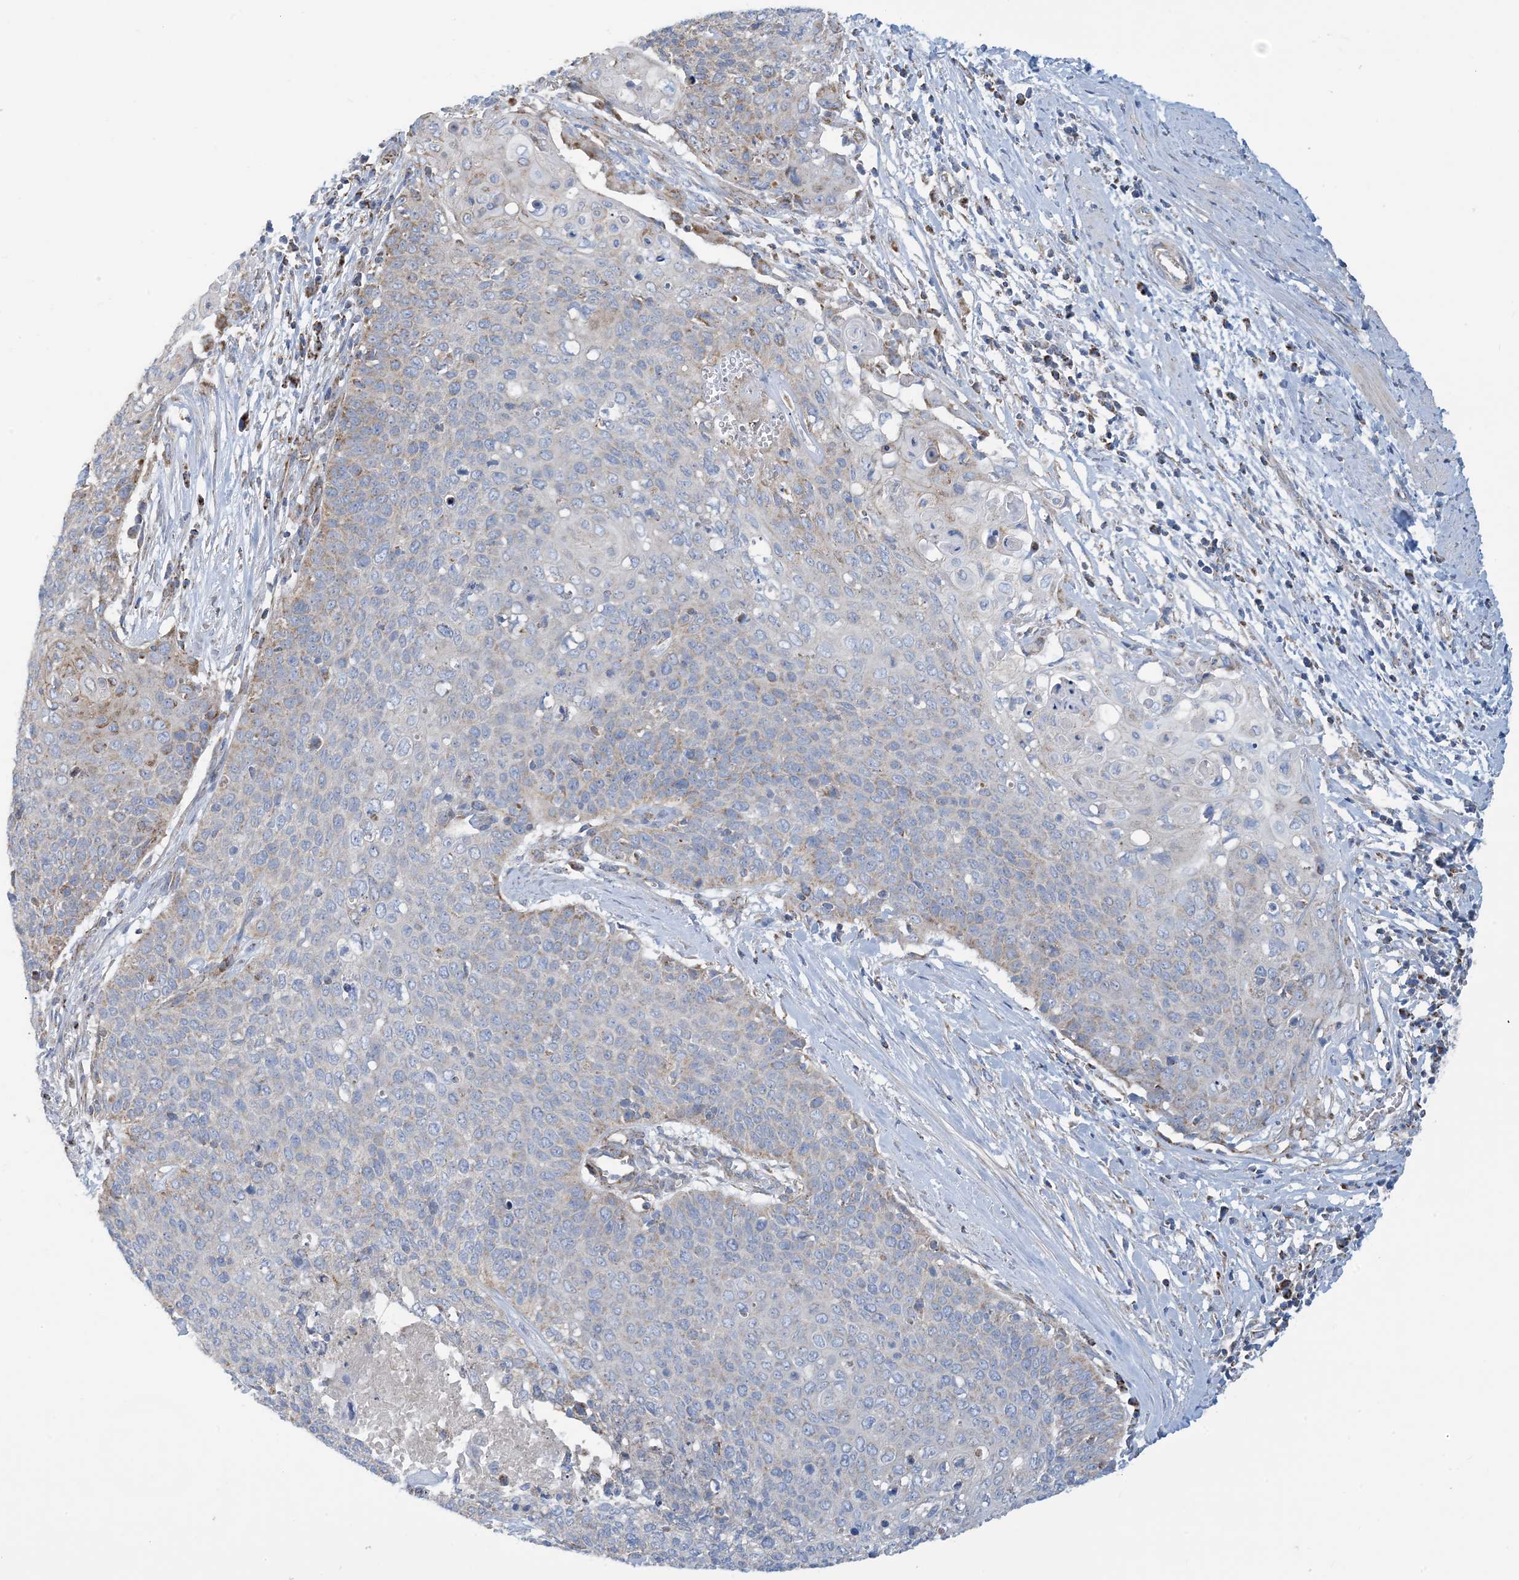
{"staining": {"intensity": "weak", "quantity": "<25%", "location": "cytoplasmic/membranous"}, "tissue": "cervical cancer", "cell_type": "Tumor cells", "image_type": "cancer", "snomed": [{"axis": "morphology", "description": "Squamous cell carcinoma, NOS"}, {"axis": "topography", "description": "Cervix"}], "caption": "This is a image of IHC staining of squamous cell carcinoma (cervical), which shows no positivity in tumor cells.", "gene": "PHOSPHO2", "patient": {"sex": "female", "age": 39}}